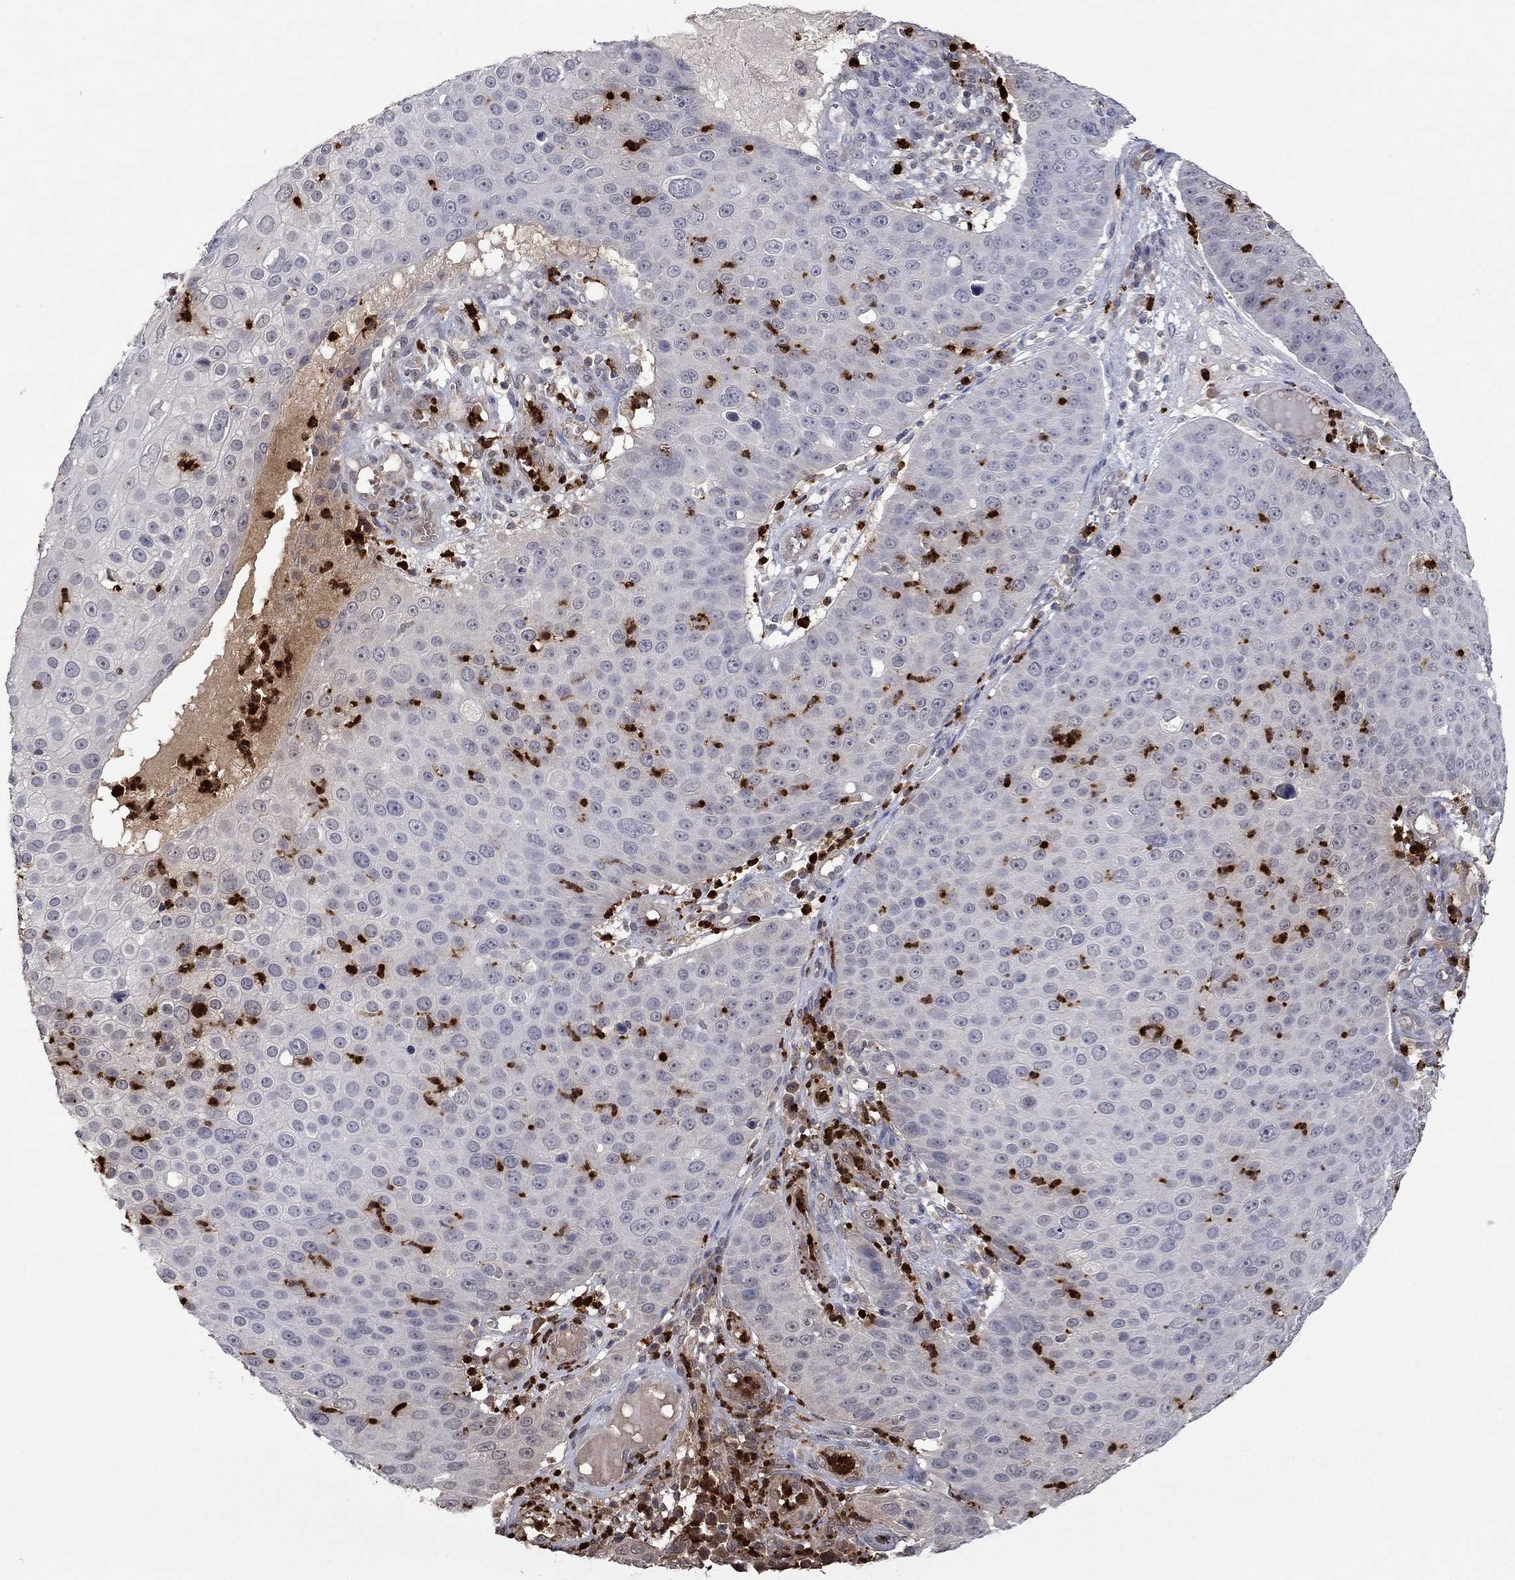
{"staining": {"intensity": "negative", "quantity": "none", "location": "none"}, "tissue": "skin cancer", "cell_type": "Tumor cells", "image_type": "cancer", "snomed": [{"axis": "morphology", "description": "Squamous cell carcinoma, NOS"}, {"axis": "topography", "description": "Skin"}], "caption": "Histopathology image shows no significant protein positivity in tumor cells of squamous cell carcinoma (skin).", "gene": "CCL5", "patient": {"sex": "male", "age": 71}}